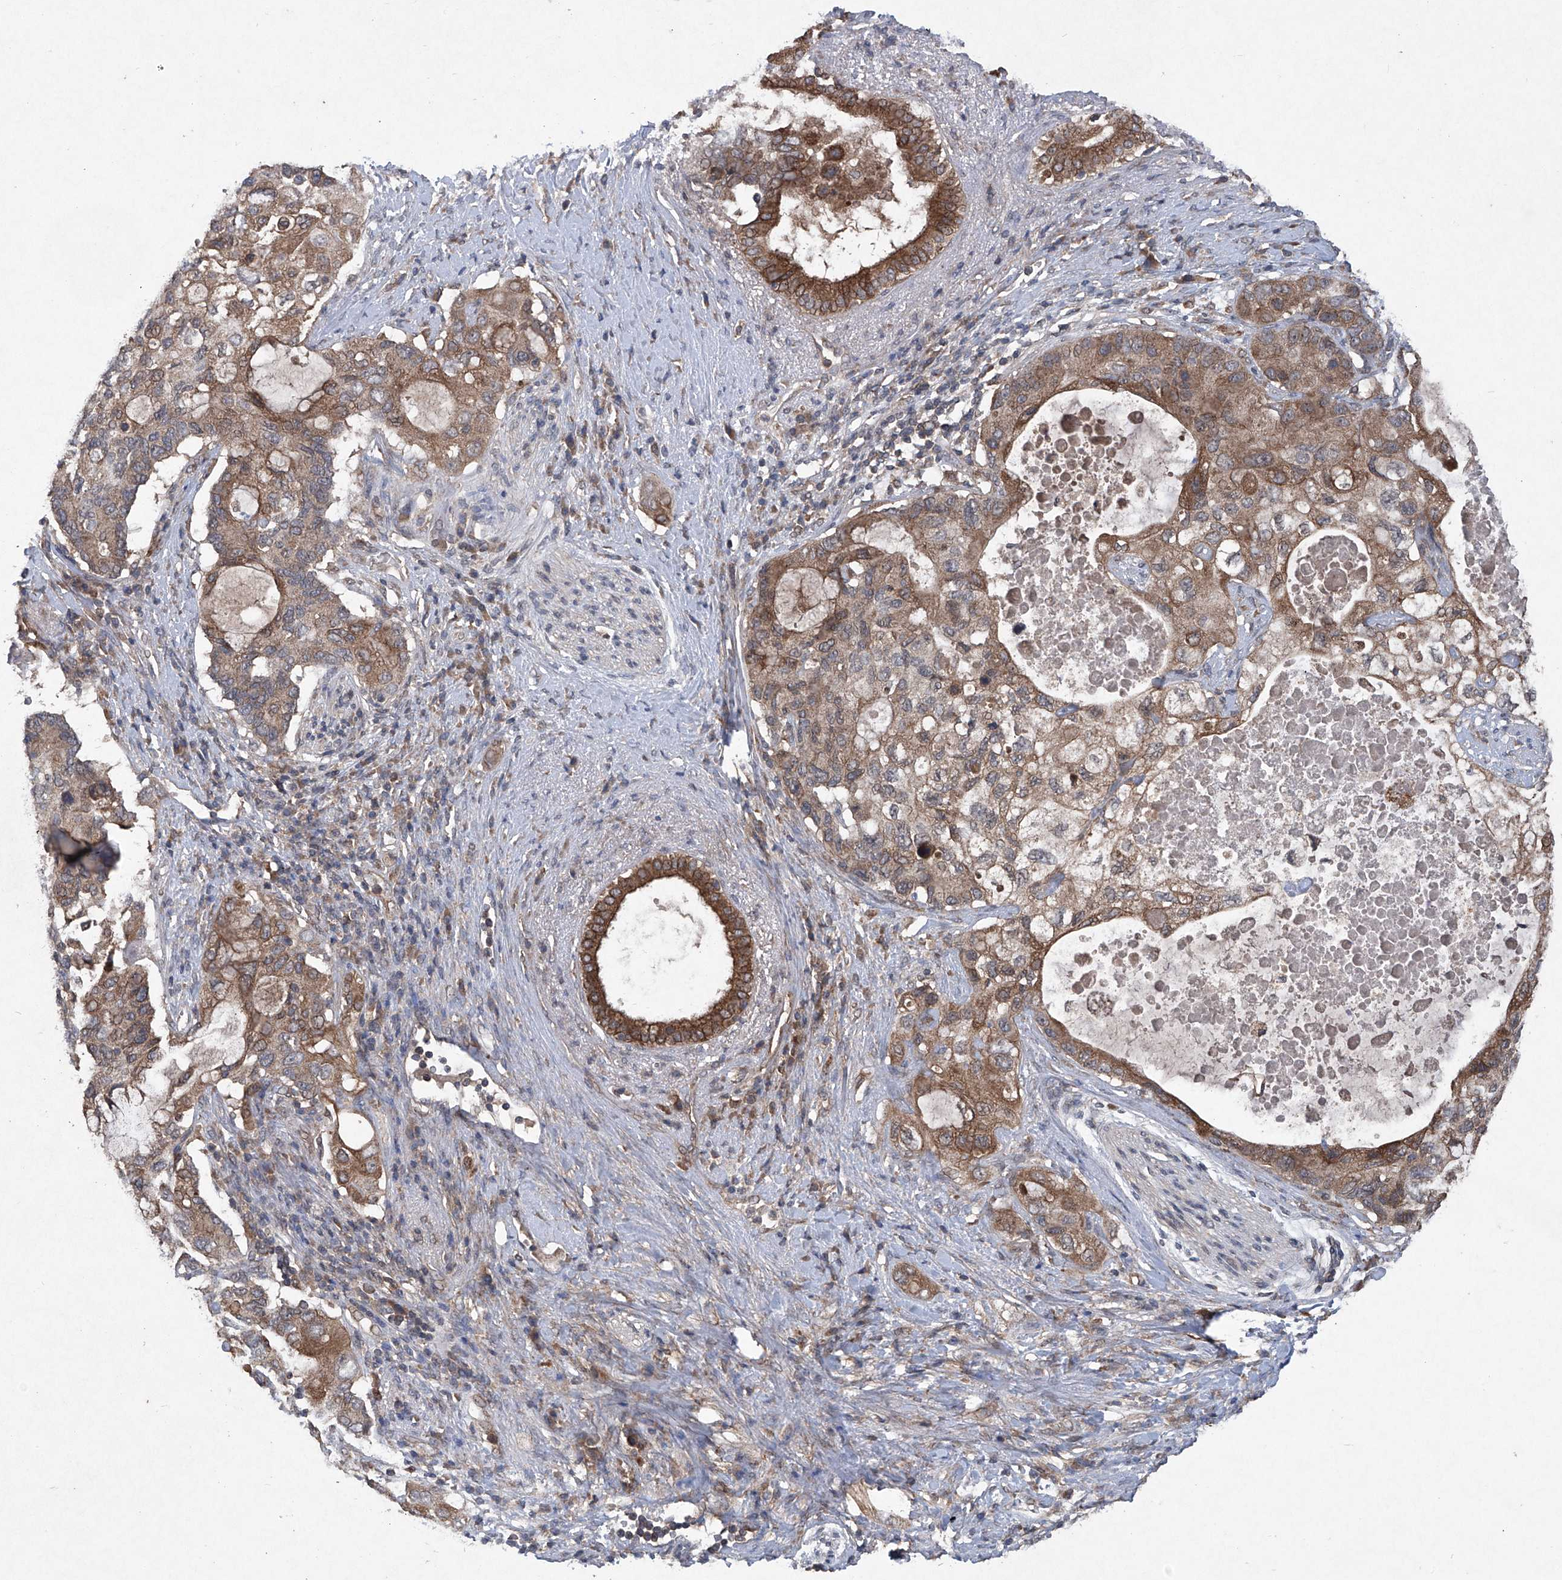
{"staining": {"intensity": "moderate", "quantity": ">75%", "location": "cytoplasmic/membranous"}, "tissue": "pancreatic cancer", "cell_type": "Tumor cells", "image_type": "cancer", "snomed": [{"axis": "morphology", "description": "Adenocarcinoma, NOS"}, {"axis": "topography", "description": "Pancreas"}], "caption": "Immunohistochemical staining of pancreatic cancer demonstrates moderate cytoplasmic/membranous protein positivity in about >75% of tumor cells. Immunohistochemistry (ihc) stains the protein of interest in brown and the nuclei are stained blue.", "gene": "SUMF2", "patient": {"sex": "female", "age": 56}}